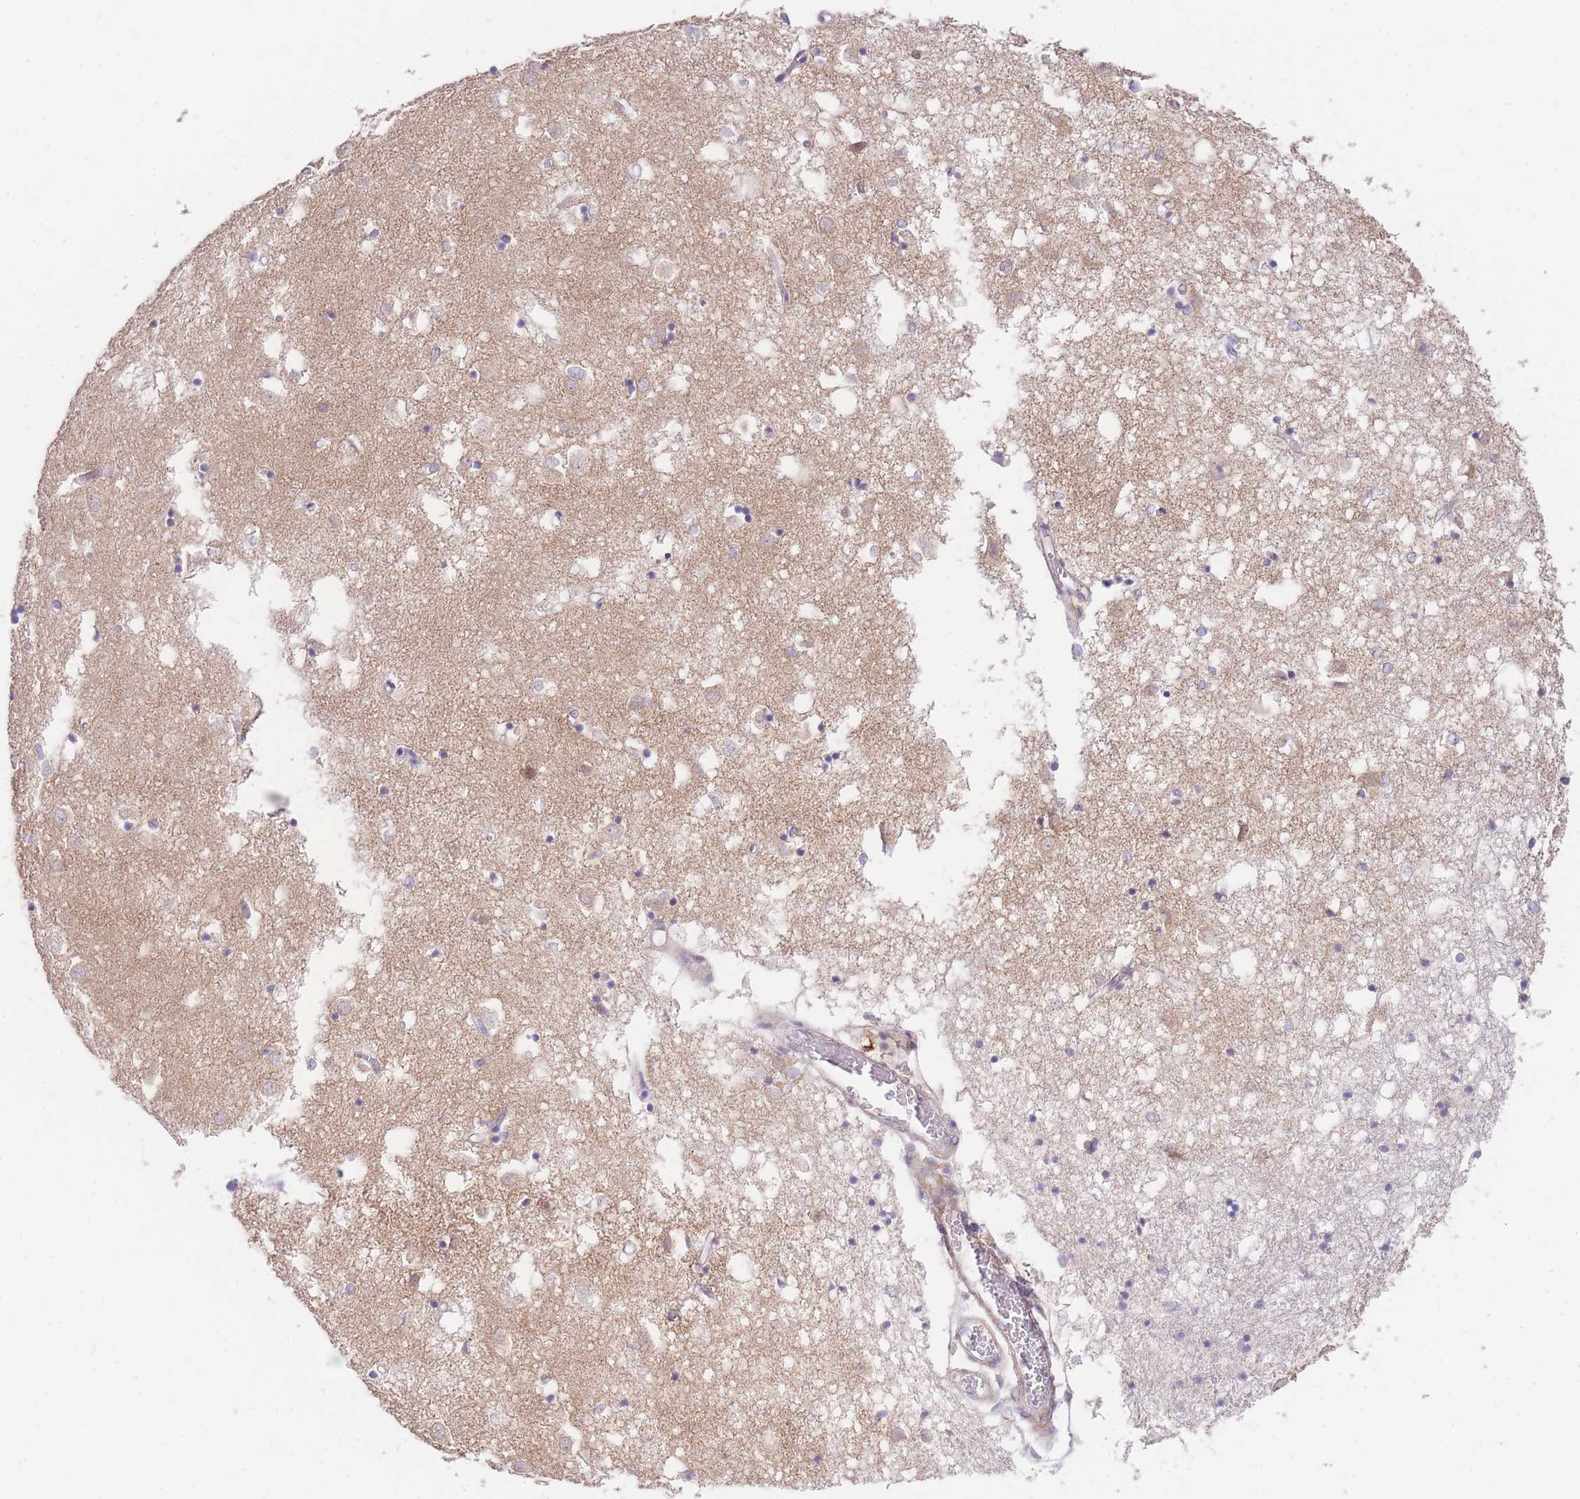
{"staining": {"intensity": "moderate", "quantity": "<25%", "location": "cytoplasmic/membranous,nuclear"}, "tissue": "caudate", "cell_type": "Glial cells", "image_type": "normal", "snomed": [{"axis": "morphology", "description": "Normal tissue, NOS"}, {"axis": "topography", "description": "Lateral ventricle wall"}], "caption": "DAB immunohistochemical staining of benign caudate demonstrates moderate cytoplasmic/membranous,nuclear protein staining in about <25% of glial cells.", "gene": "SLC25A33", "patient": {"sex": "male", "age": 70}}